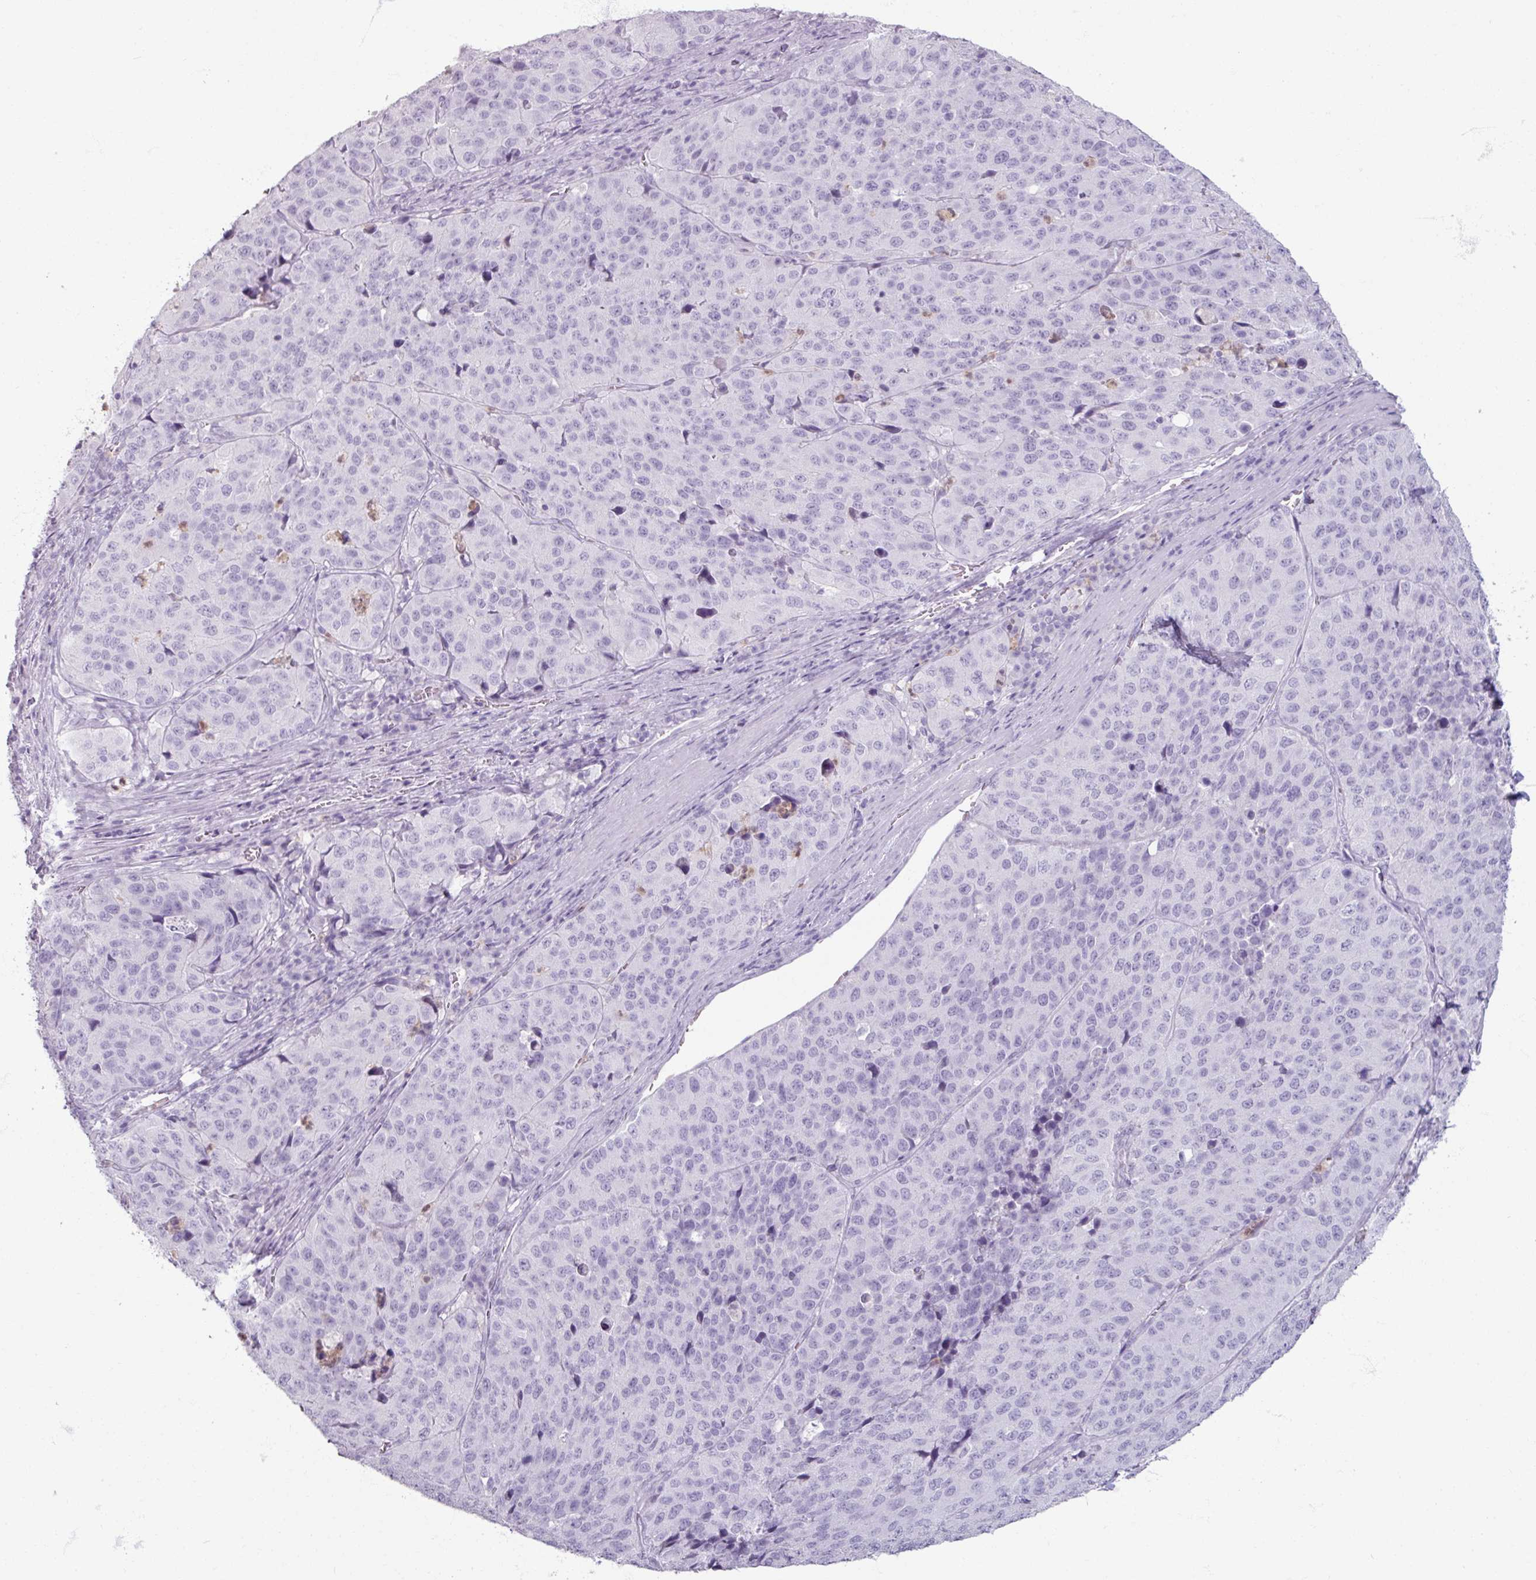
{"staining": {"intensity": "negative", "quantity": "none", "location": "none"}, "tissue": "stomach cancer", "cell_type": "Tumor cells", "image_type": "cancer", "snomed": [{"axis": "morphology", "description": "Adenocarcinoma, NOS"}, {"axis": "topography", "description": "Stomach"}], "caption": "Tumor cells show no significant protein expression in stomach adenocarcinoma.", "gene": "ARG1", "patient": {"sex": "male", "age": 71}}